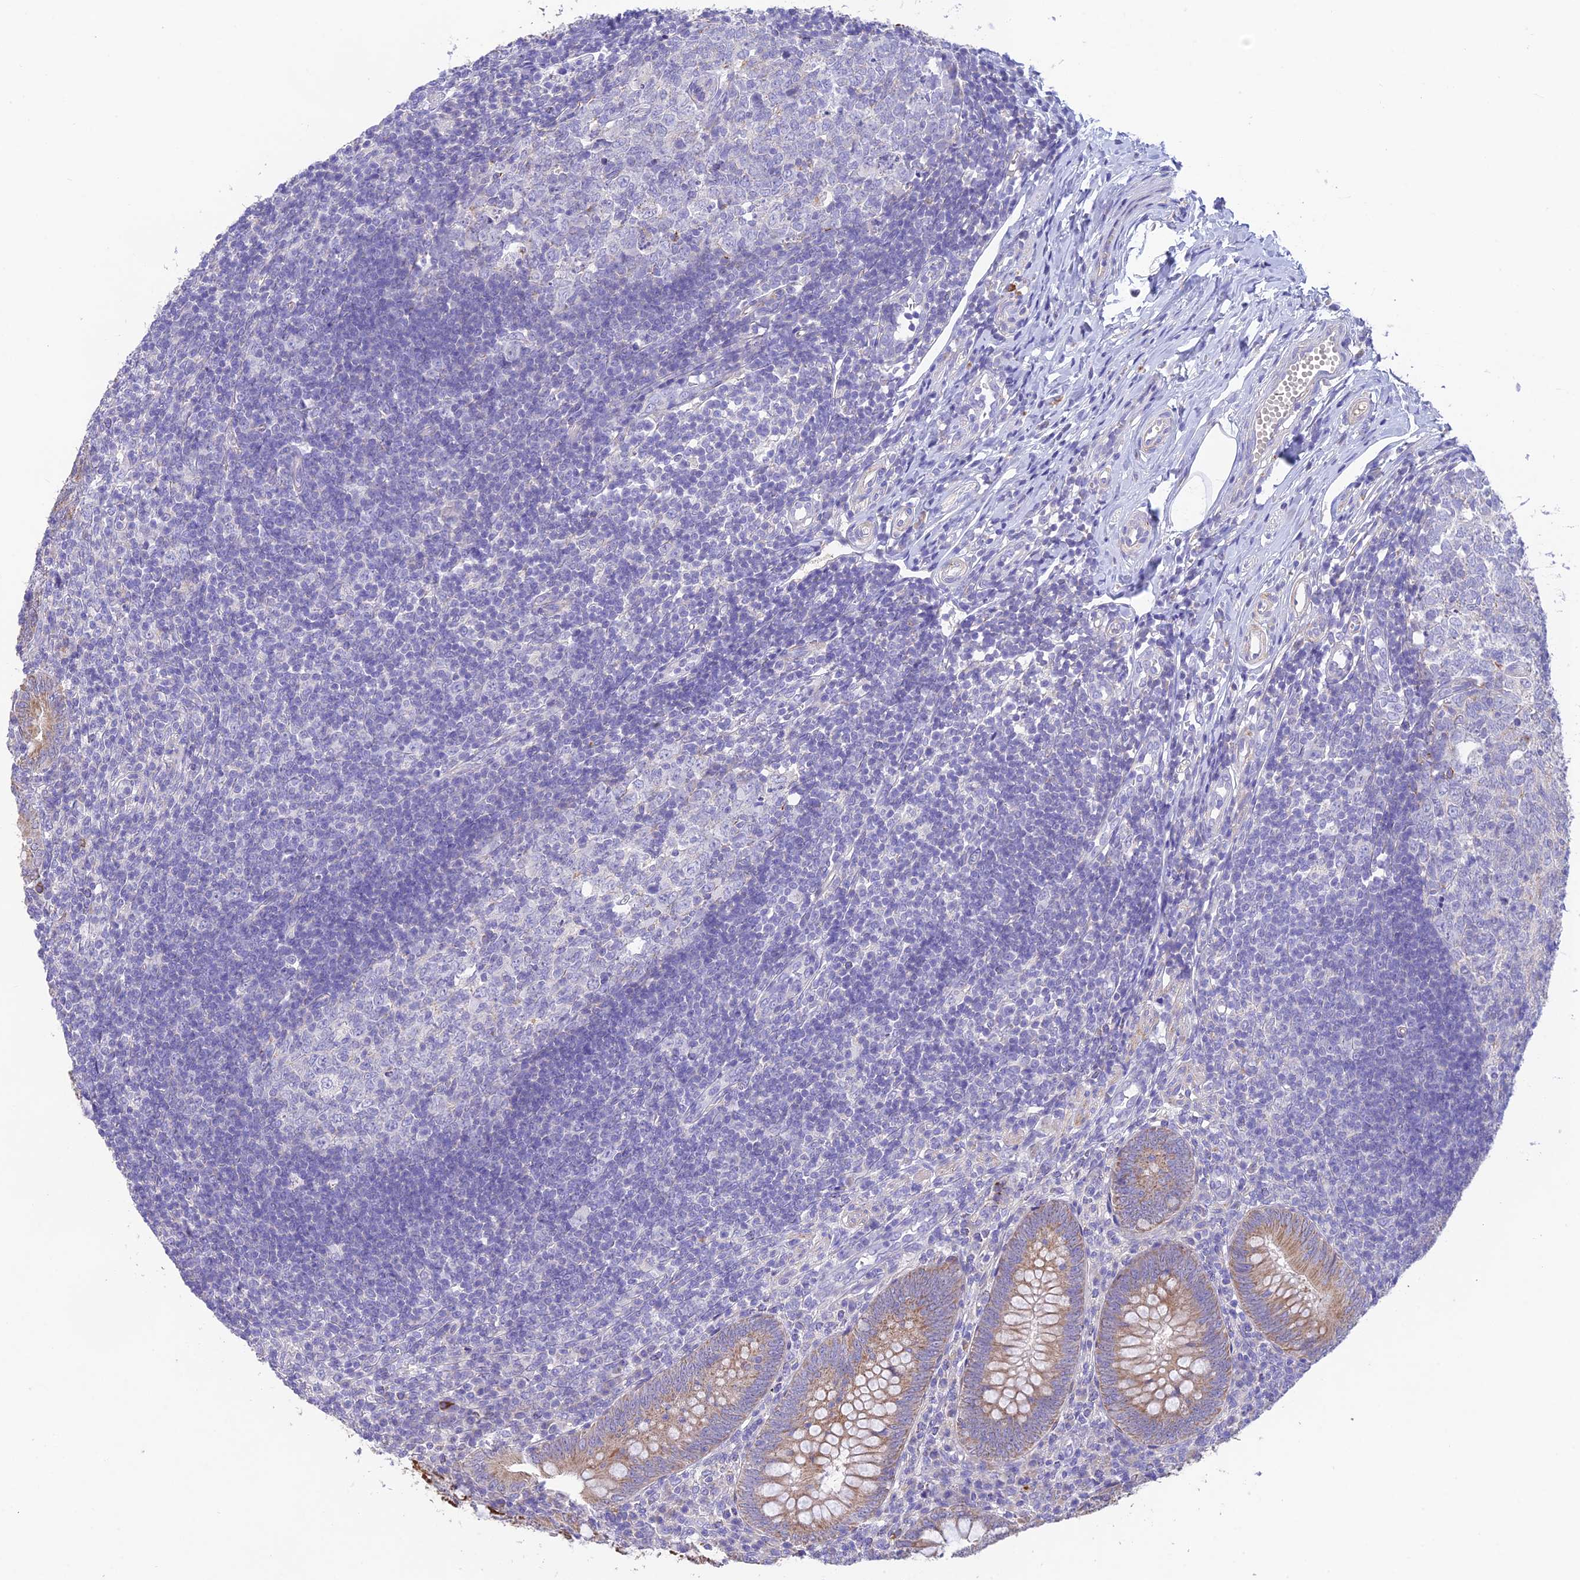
{"staining": {"intensity": "strong", "quantity": "25%-75%", "location": "cytoplasmic/membranous"}, "tissue": "appendix", "cell_type": "Glandular cells", "image_type": "normal", "snomed": [{"axis": "morphology", "description": "Normal tissue, NOS"}, {"axis": "topography", "description": "Appendix"}], "caption": "A brown stain labels strong cytoplasmic/membranous staining of a protein in glandular cells of benign appendix.", "gene": "HSD17B2", "patient": {"sex": "male", "age": 14}}